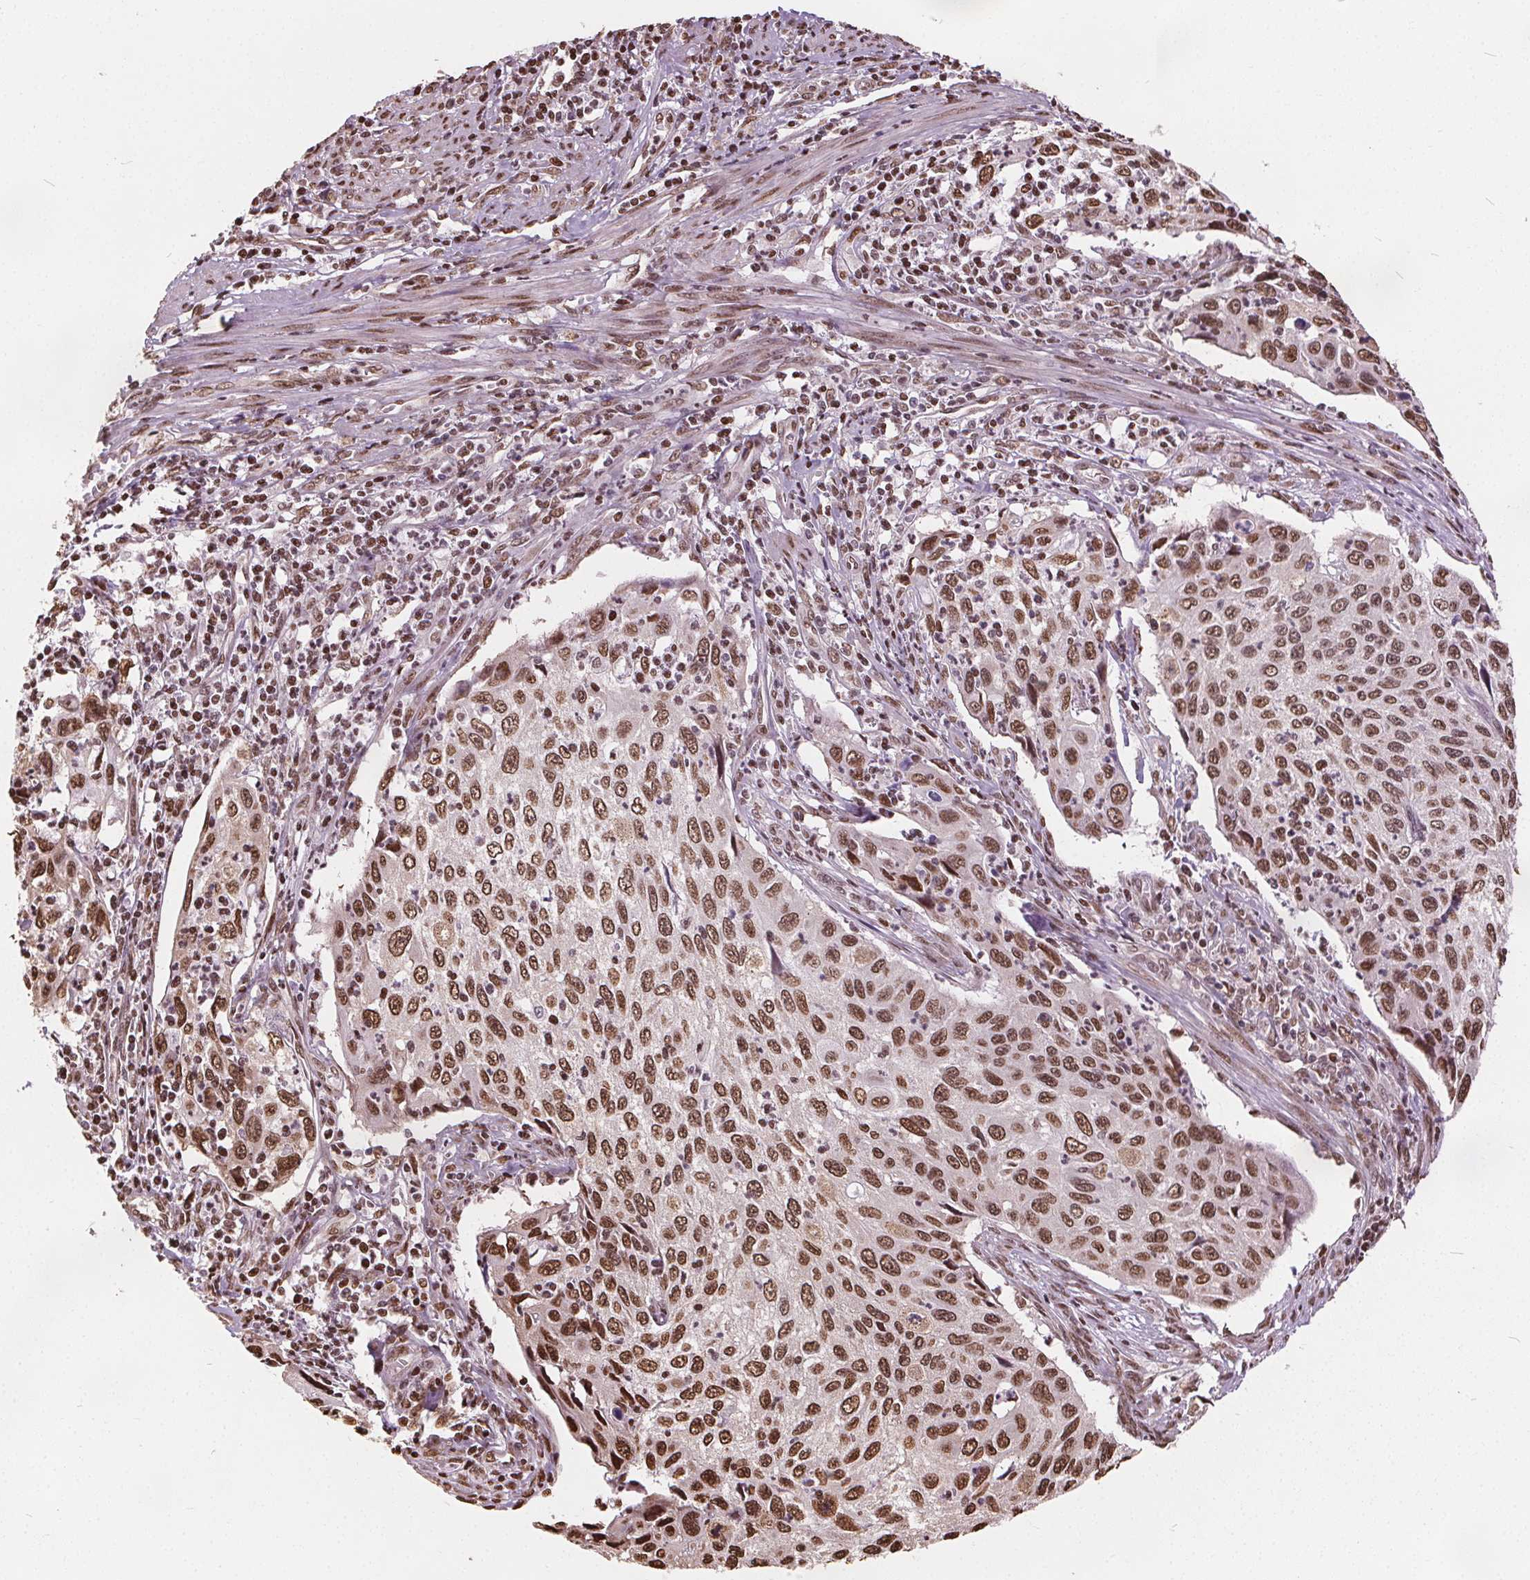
{"staining": {"intensity": "strong", "quantity": ">75%", "location": "nuclear"}, "tissue": "cervical cancer", "cell_type": "Tumor cells", "image_type": "cancer", "snomed": [{"axis": "morphology", "description": "Squamous cell carcinoma, NOS"}, {"axis": "topography", "description": "Cervix"}], "caption": "IHC photomicrograph of neoplastic tissue: human cervical cancer (squamous cell carcinoma) stained using immunohistochemistry (IHC) reveals high levels of strong protein expression localized specifically in the nuclear of tumor cells, appearing as a nuclear brown color.", "gene": "ISLR2", "patient": {"sex": "female", "age": 70}}